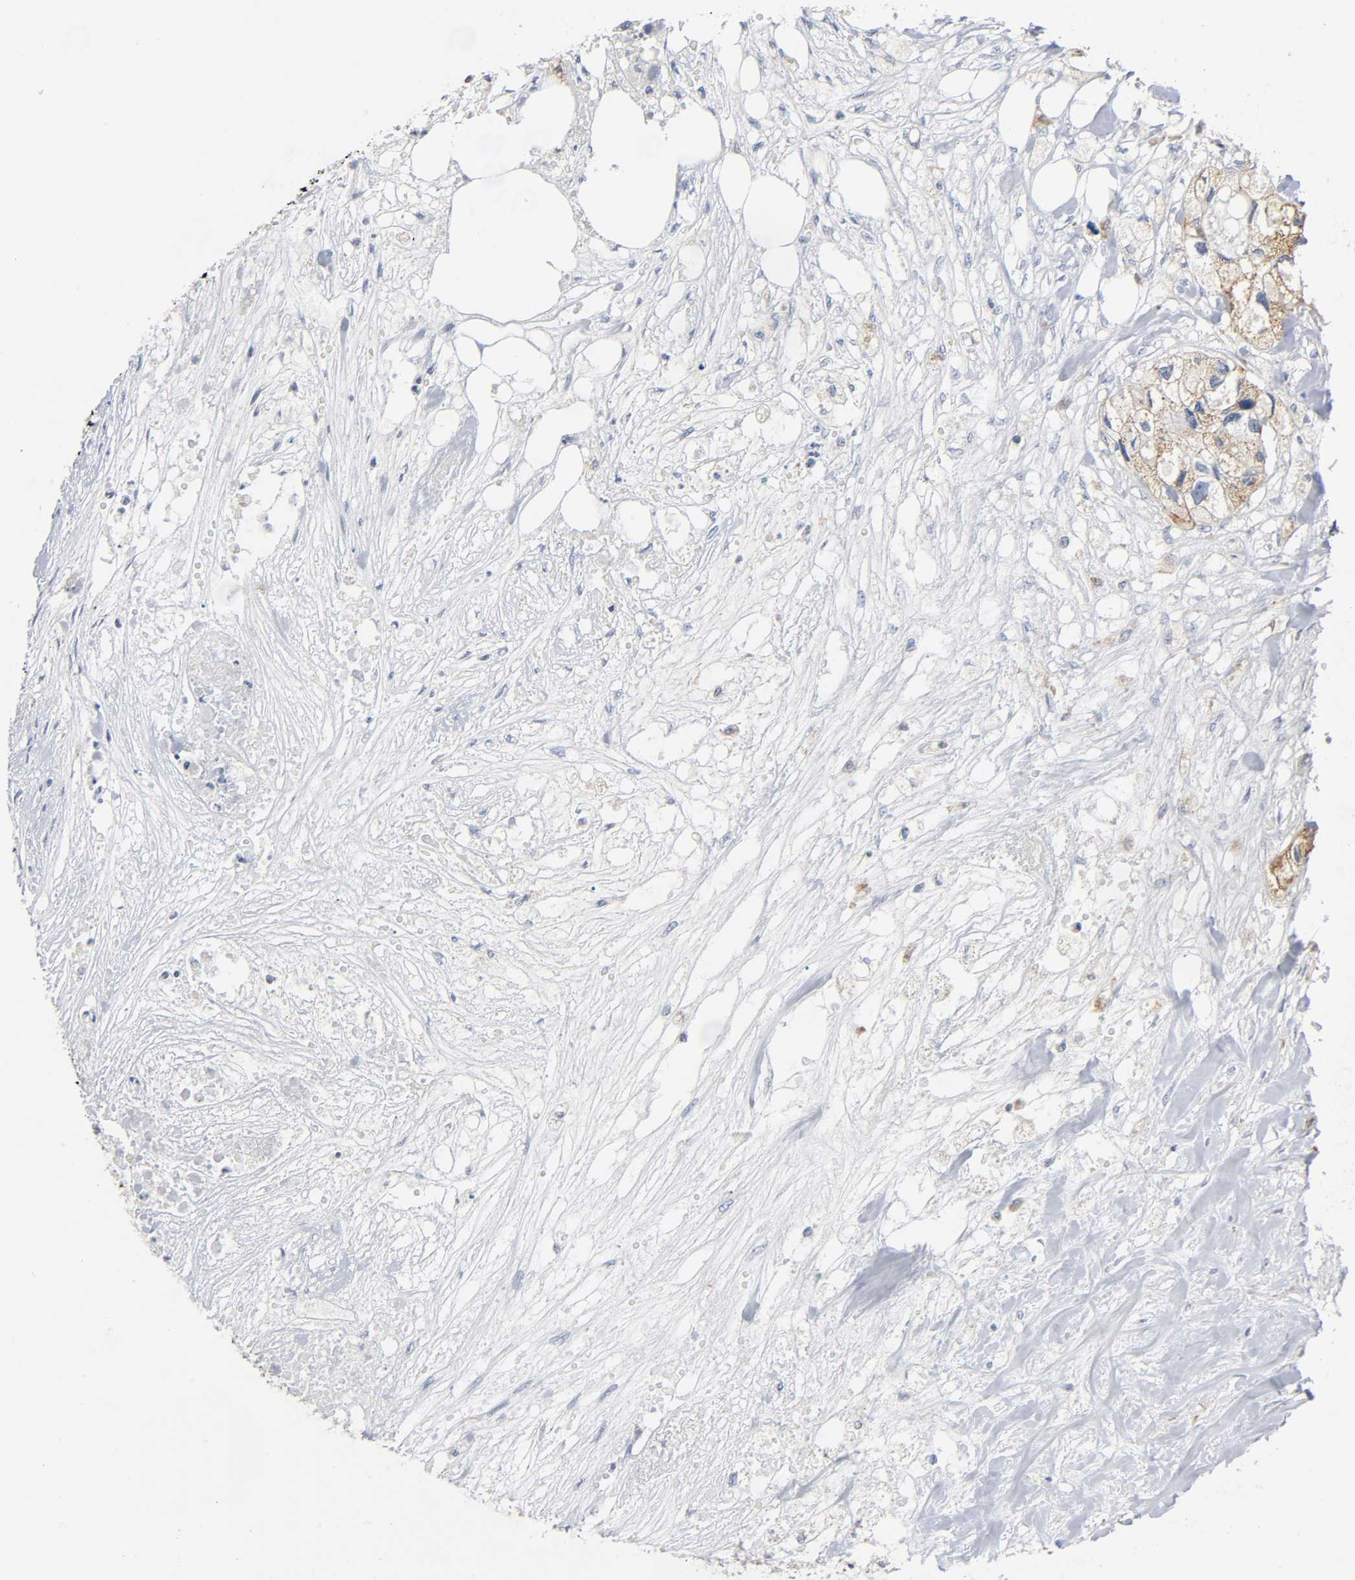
{"staining": {"intensity": "moderate", "quantity": "<25%", "location": "cytoplasmic/membranous"}, "tissue": "colorectal cancer", "cell_type": "Tumor cells", "image_type": "cancer", "snomed": [{"axis": "morphology", "description": "Adenocarcinoma, NOS"}, {"axis": "topography", "description": "Colon"}], "caption": "Colorectal cancer (adenocarcinoma) stained for a protein (brown) exhibits moderate cytoplasmic/membranous positive expression in approximately <25% of tumor cells.", "gene": "BAK1", "patient": {"sex": "female", "age": 57}}